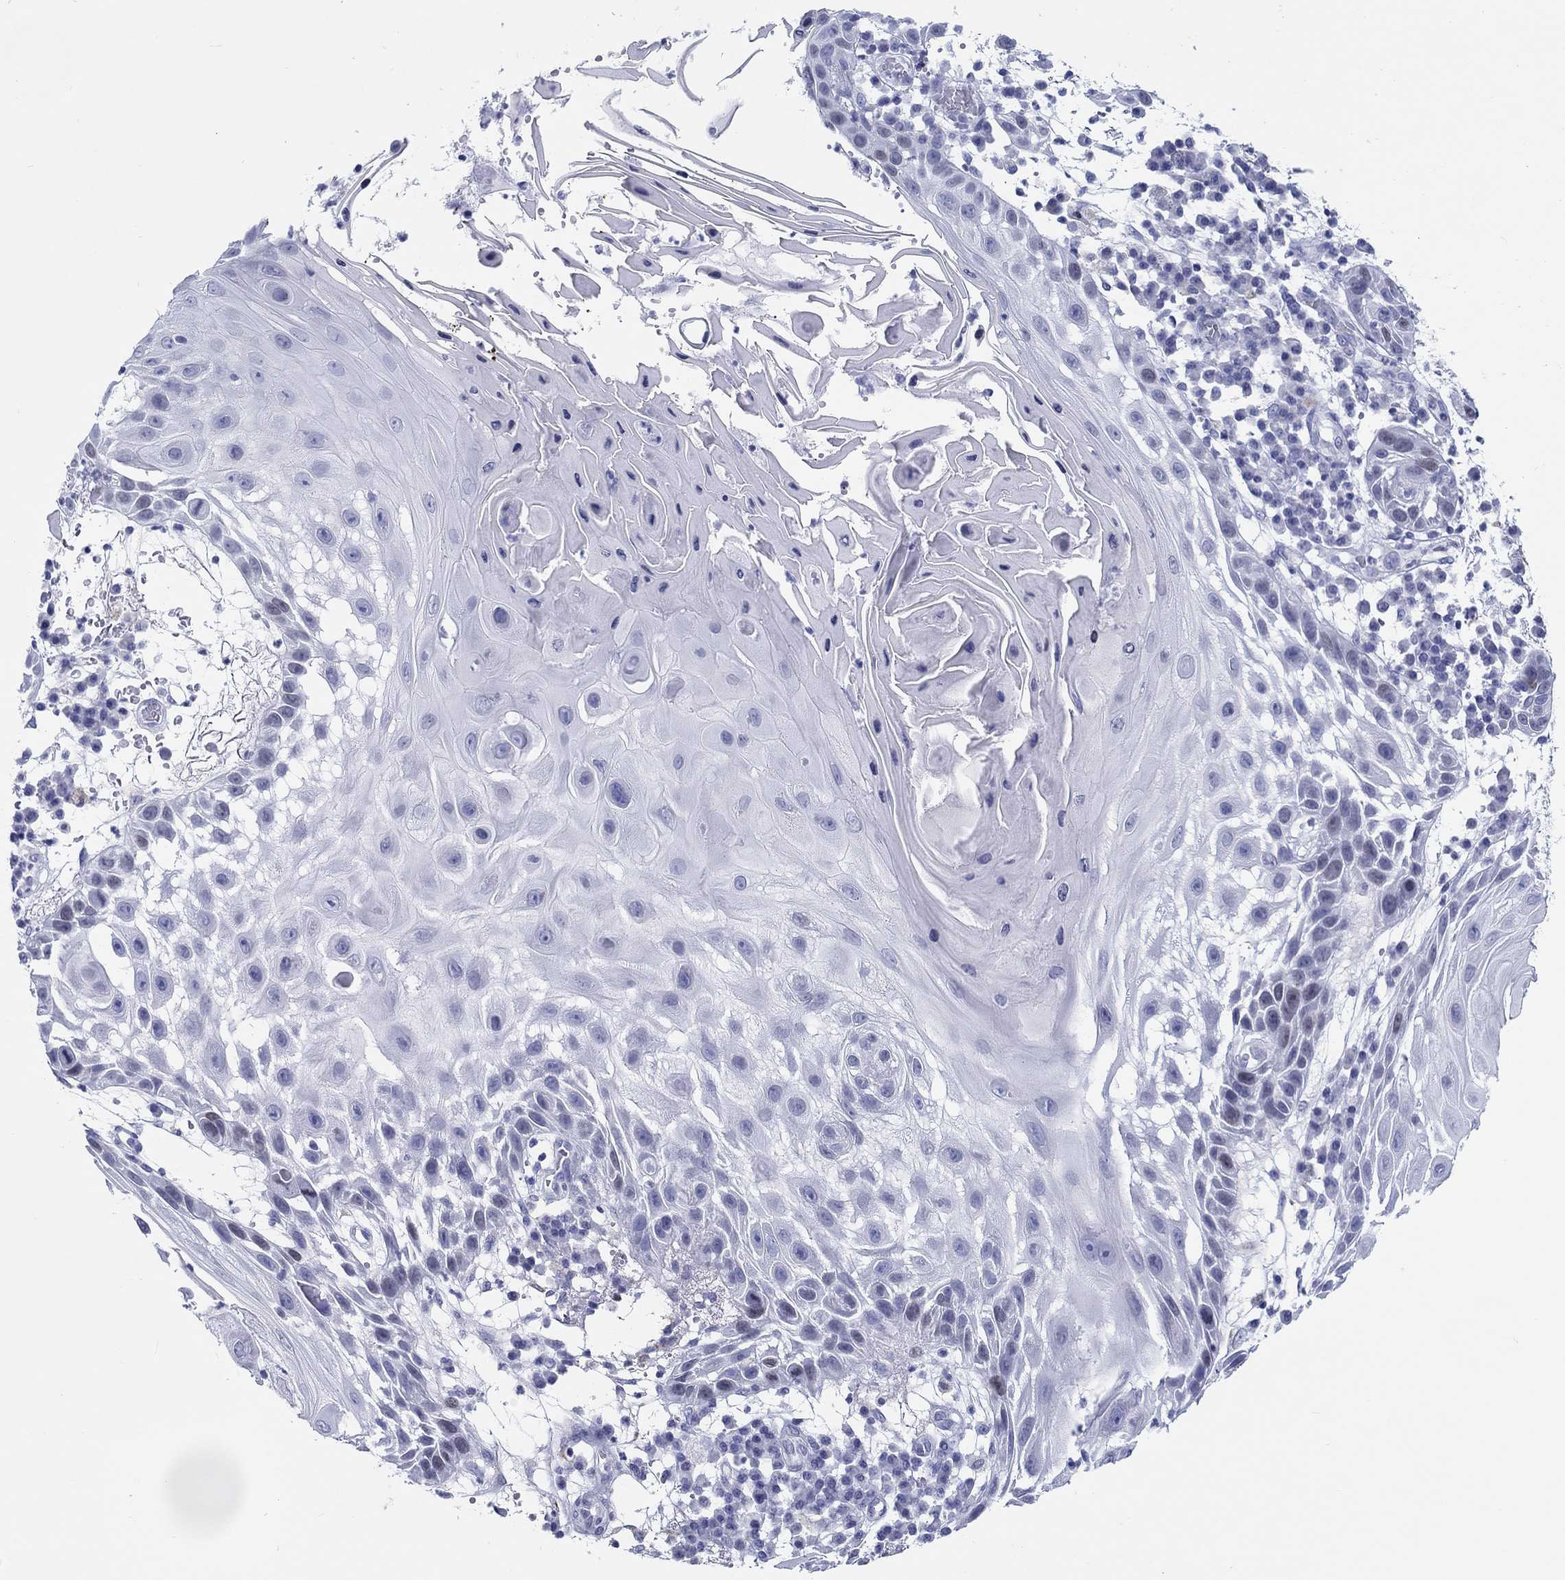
{"staining": {"intensity": "negative", "quantity": "none", "location": "none"}, "tissue": "skin cancer", "cell_type": "Tumor cells", "image_type": "cancer", "snomed": [{"axis": "morphology", "description": "Normal tissue, NOS"}, {"axis": "morphology", "description": "Squamous cell carcinoma, NOS"}, {"axis": "topography", "description": "Skin"}], "caption": "Immunohistochemistry (IHC) photomicrograph of neoplastic tissue: human skin cancer stained with DAB shows no significant protein positivity in tumor cells. (DAB (3,3'-diaminobenzidine) immunohistochemistry with hematoxylin counter stain).", "gene": "H1-1", "patient": {"sex": "male", "age": 79}}